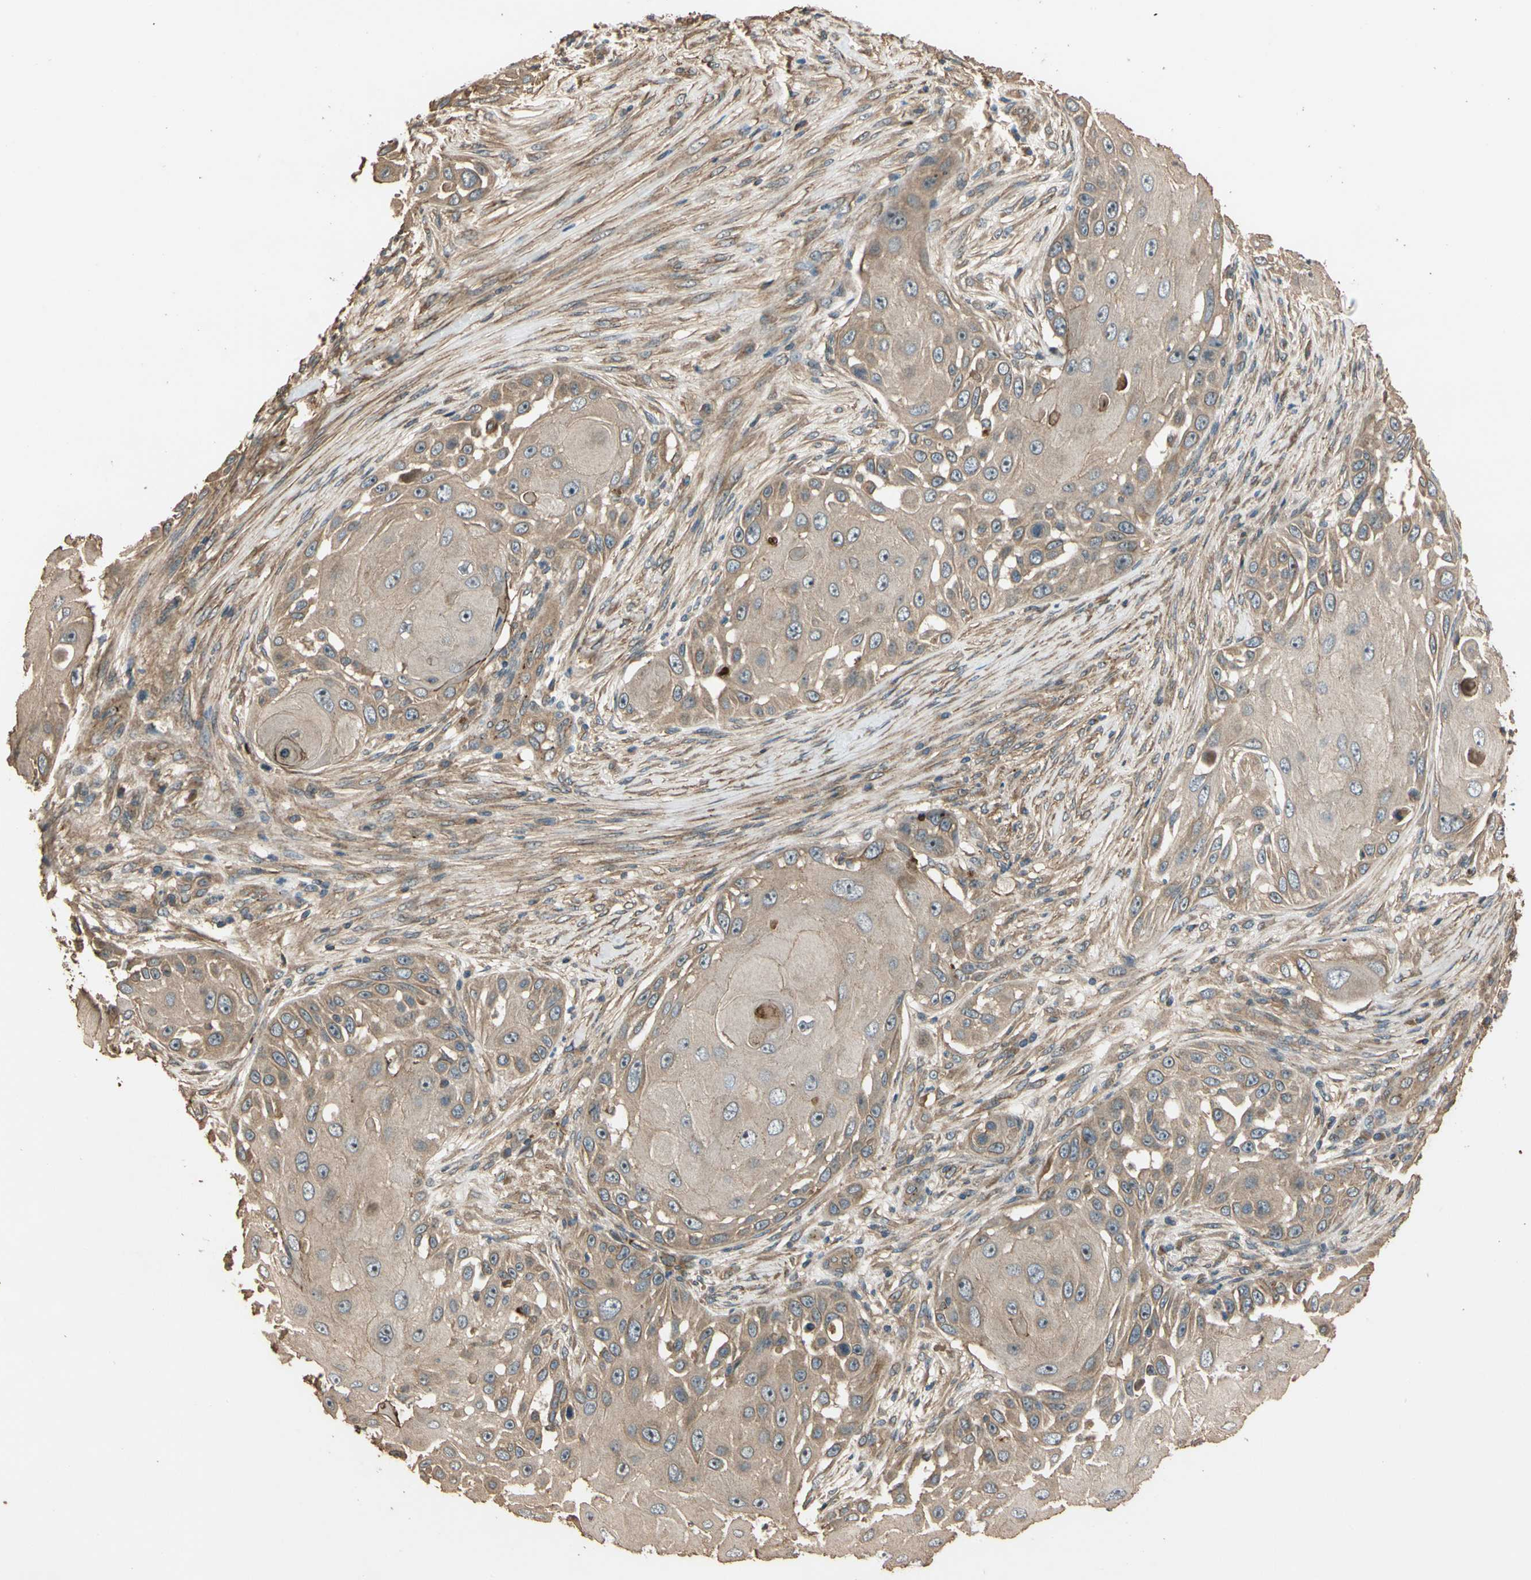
{"staining": {"intensity": "weak", "quantity": ">75%", "location": "cytoplasmic/membranous"}, "tissue": "skin cancer", "cell_type": "Tumor cells", "image_type": "cancer", "snomed": [{"axis": "morphology", "description": "Squamous cell carcinoma, NOS"}, {"axis": "topography", "description": "Skin"}], "caption": "IHC of skin cancer (squamous cell carcinoma) displays low levels of weak cytoplasmic/membranous positivity in approximately >75% of tumor cells.", "gene": "MGRN1", "patient": {"sex": "female", "age": 44}}